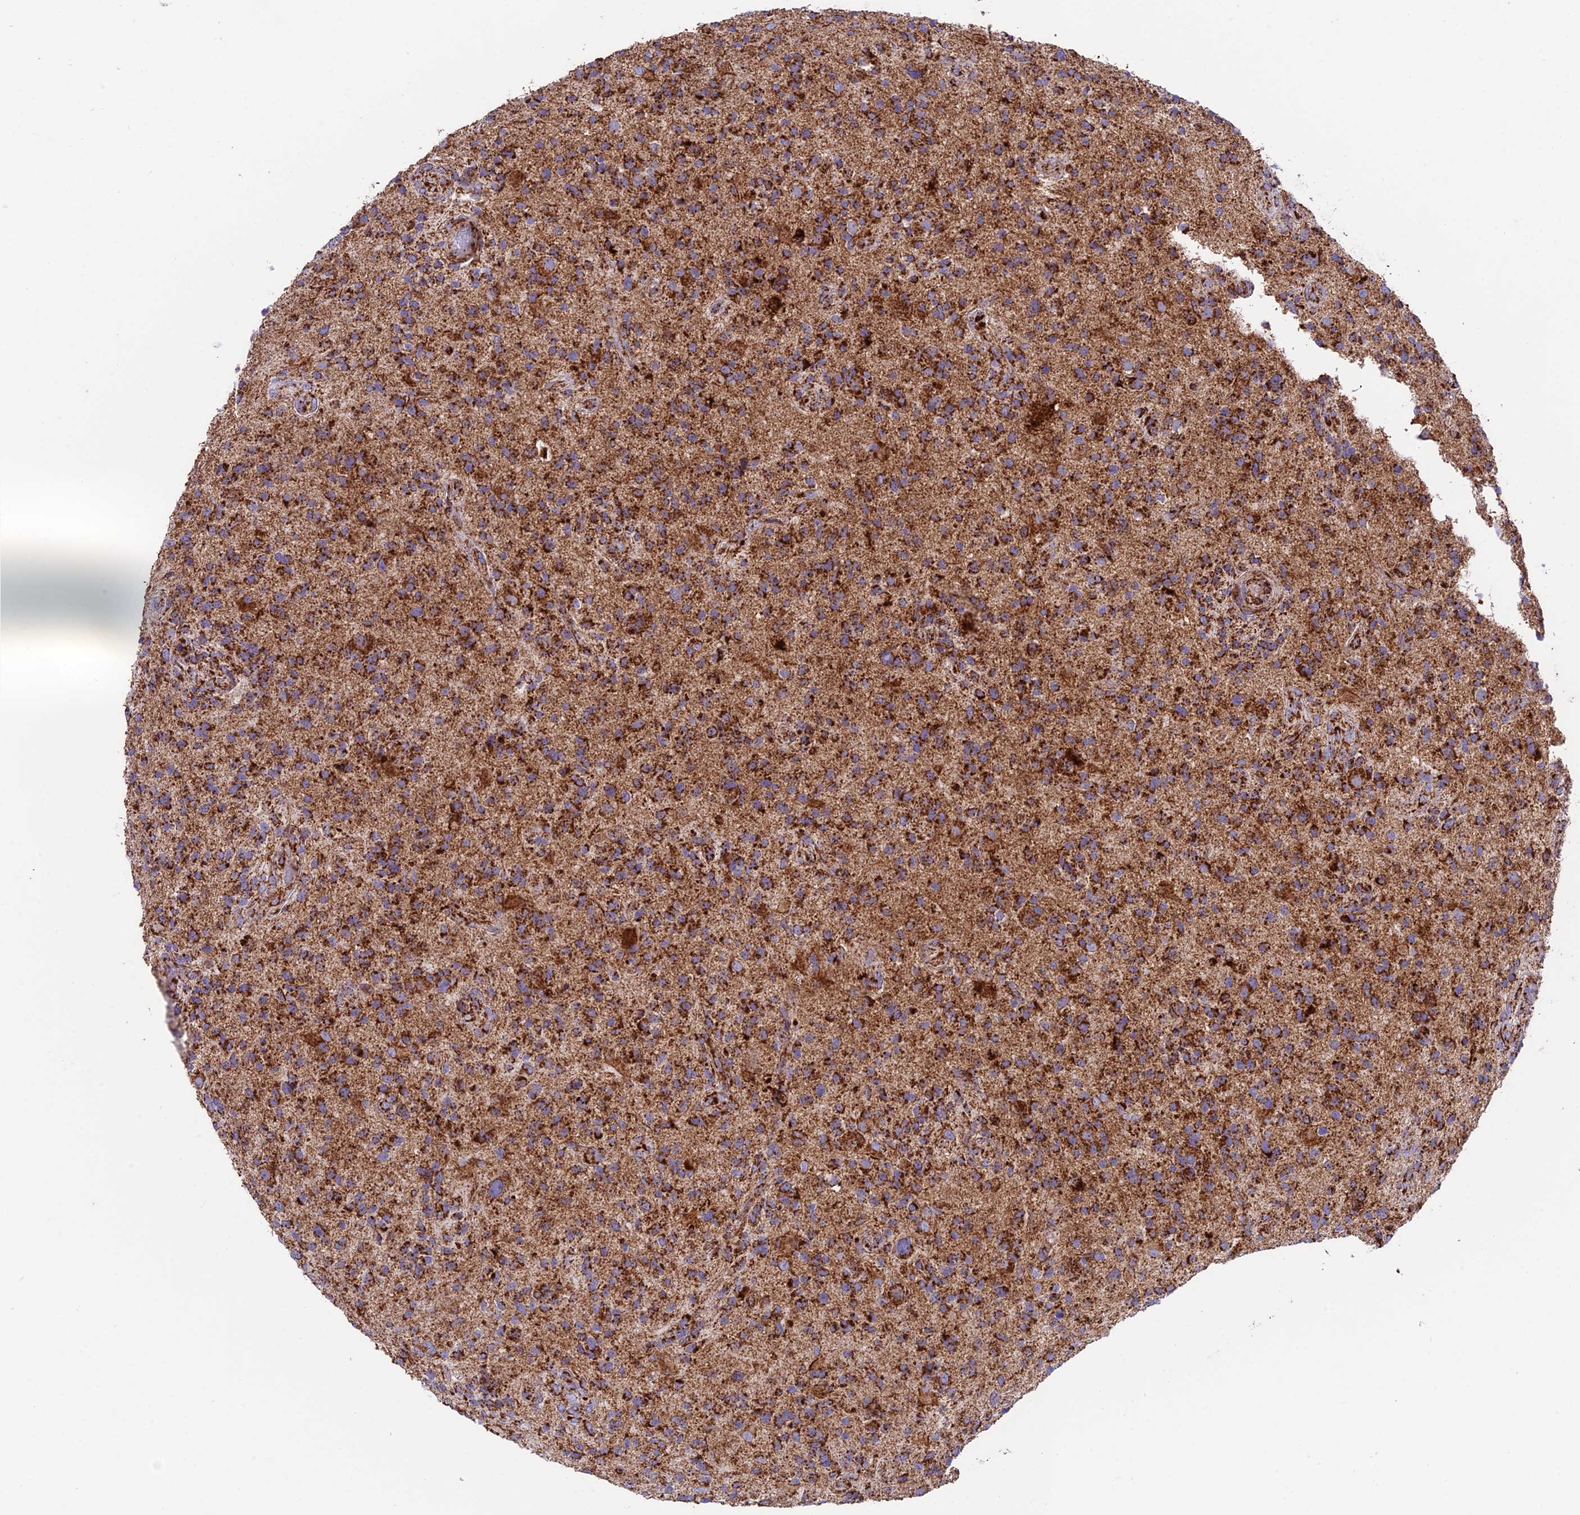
{"staining": {"intensity": "strong", "quantity": "25%-75%", "location": "cytoplasmic/membranous"}, "tissue": "glioma", "cell_type": "Tumor cells", "image_type": "cancer", "snomed": [{"axis": "morphology", "description": "Glioma, malignant, High grade"}, {"axis": "topography", "description": "Brain"}], "caption": "Immunohistochemistry (DAB) staining of malignant glioma (high-grade) demonstrates strong cytoplasmic/membranous protein positivity in about 25%-75% of tumor cells.", "gene": "CHCHD3", "patient": {"sex": "male", "age": 47}}